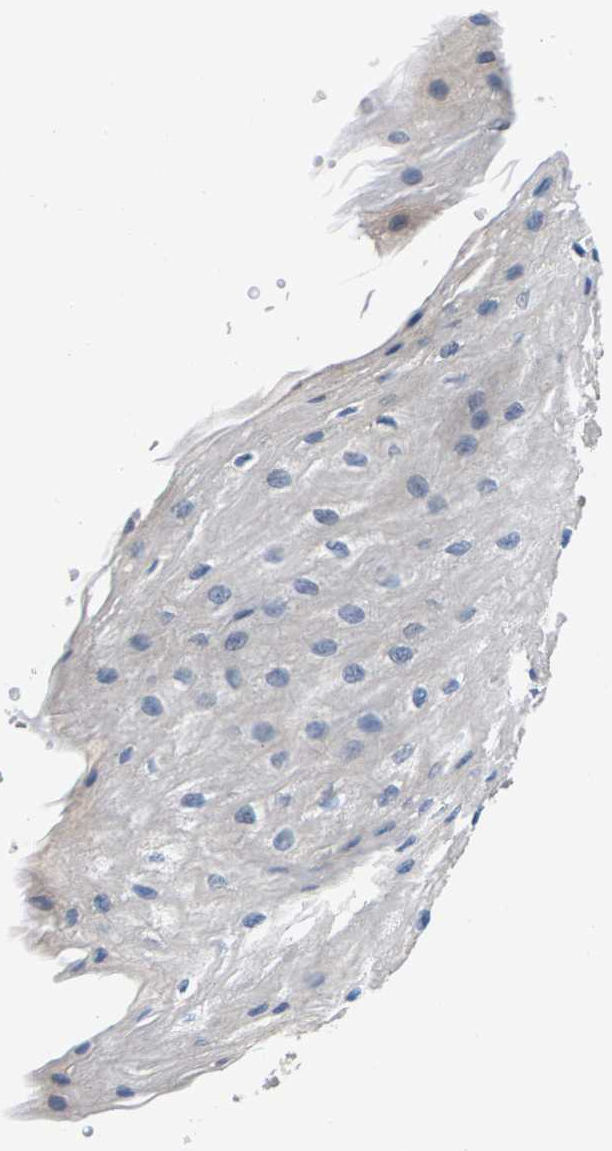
{"staining": {"intensity": "weak", "quantity": "<25%", "location": "cytoplasmic/membranous"}, "tissue": "esophagus", "cell_type": "Squamous epithelial cells", "image_type": "normal", "snomed": [{"axis": "morphology", "description": "Normal tissue, NOS"}, {"axis": "topography", "description": "Esophagus"}], "caption": "Immunohistochemistry histopathology image of benign esophagus stained for a protein (brown), which displays no expression in squamous epithelial cells.", "gene": "NT5C", "patient": {"sex": "male", "age": 48}}